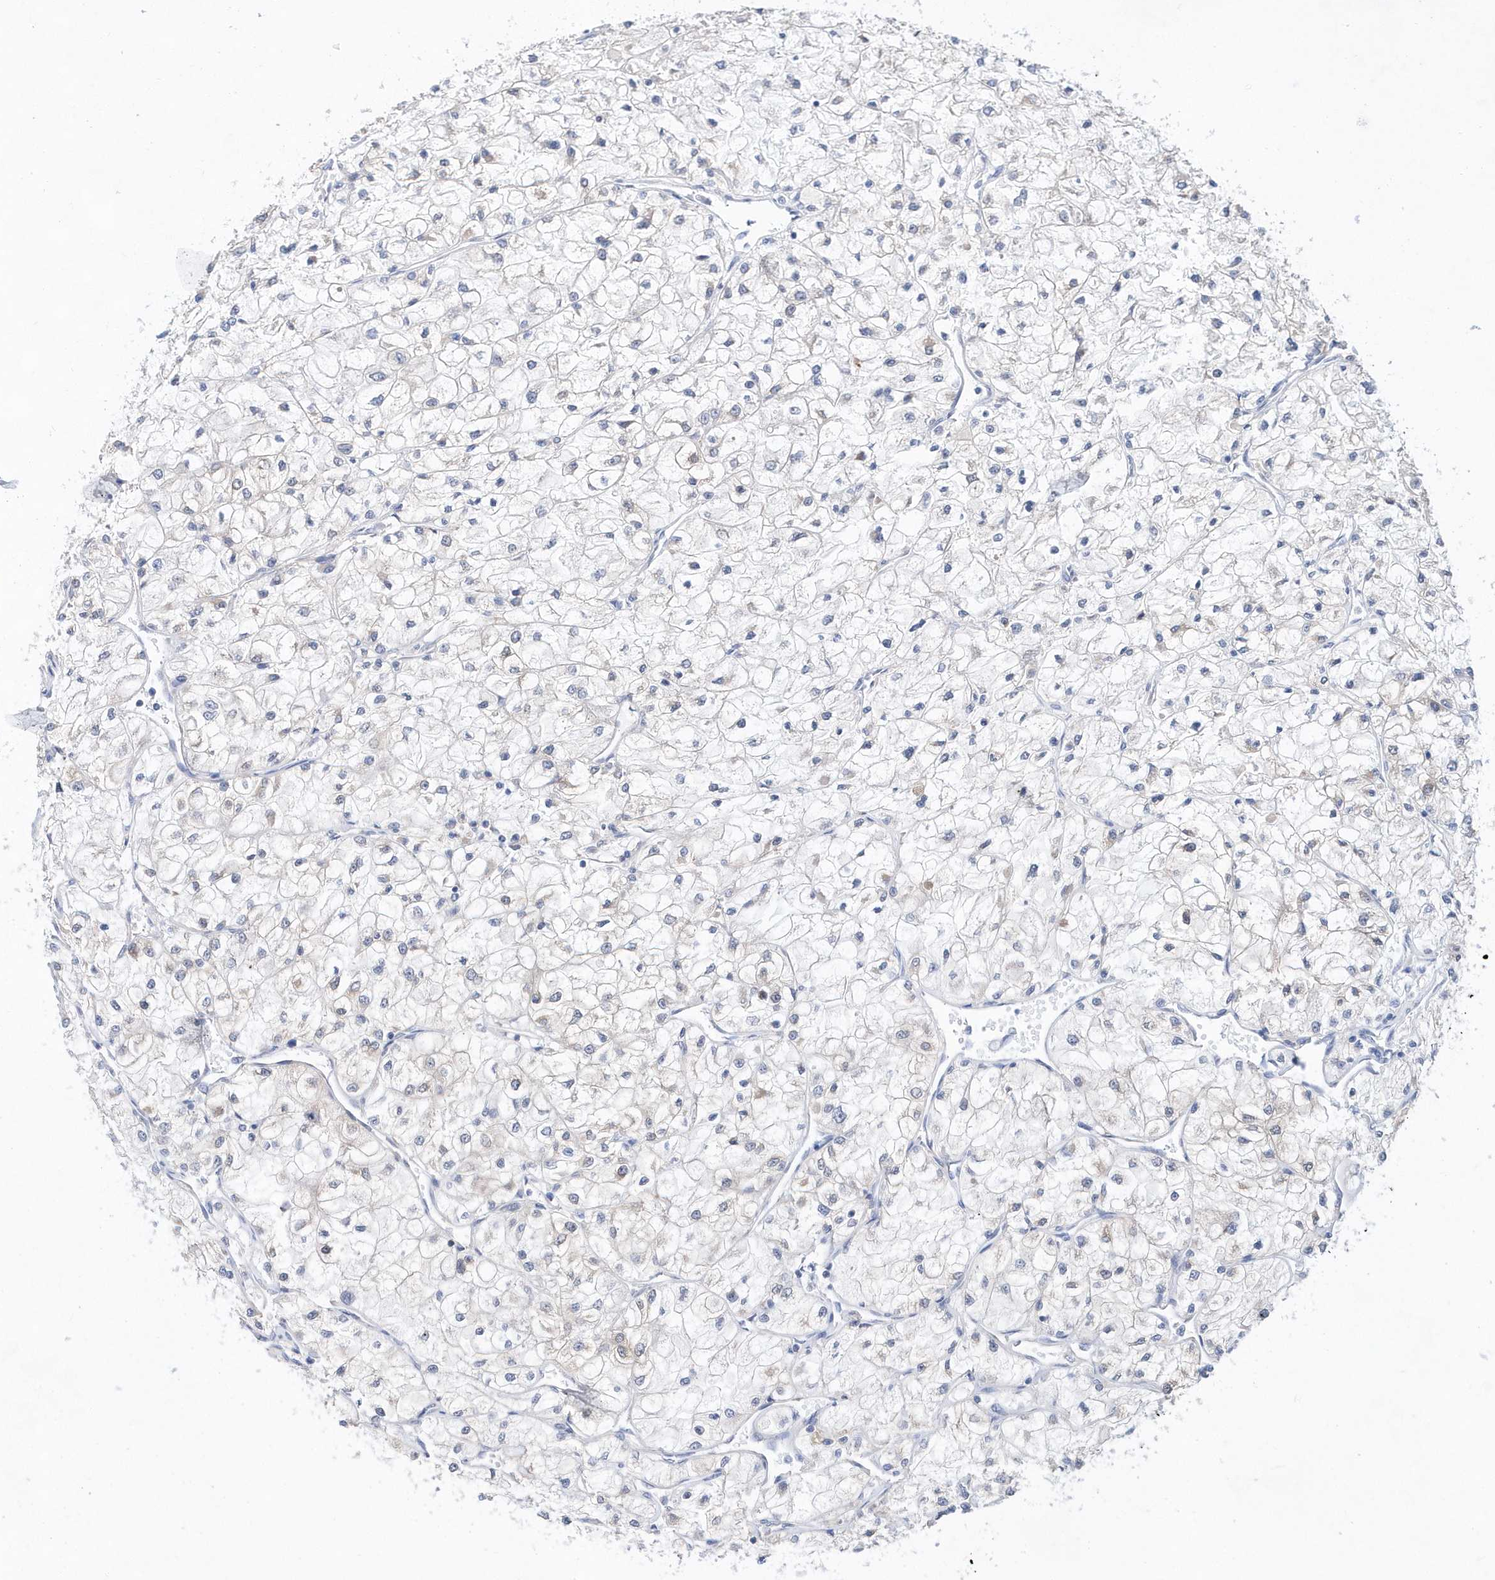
{"staining": {"intensity": "negative", "quantity": "none", "location": "none"}, "tissue": "renal cancer", "cell_type": "Tumor cells", "image_type": "cancer", "snomed": [{"axis": "morphology", "description": "Adenocarcinoma, NOS"}, {"axis": "topography", "description": "Kidney"}], "caption": "This is an IHC image of human renal adenocarcinoma. There is no positivity in tumor cells.", "gene": "BDH2", "patient": {"sex": "male", "age": 80}}